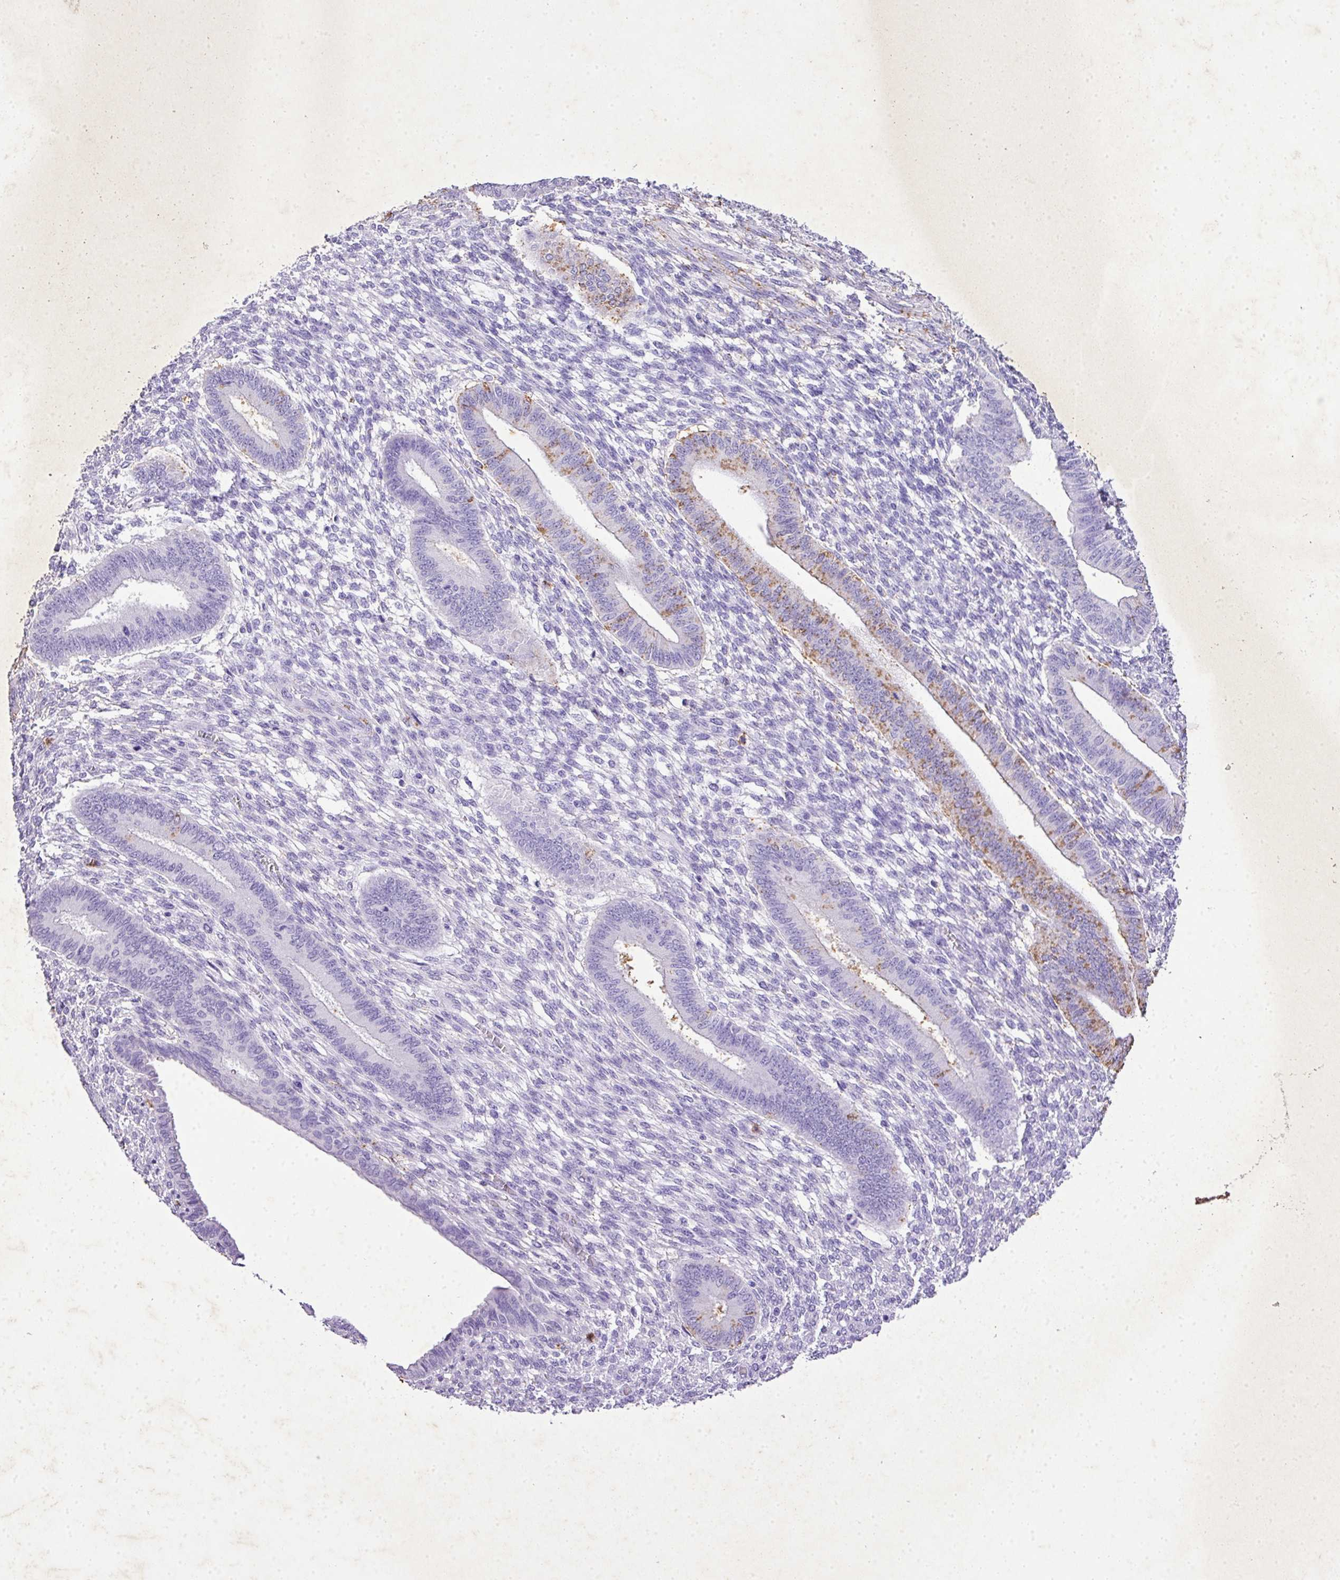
{"staining": {"intensity": "negative", "quantity": "none", "location": "none"}, "tissue": "endometrium", "cell_type": "Cells in endometrial stroma", "image_type": "normal", "snomed": [{"axis": "morphology", "description": "Normal tissue, NOS"}, {"axis": "topography", "description": "Endometrium"}], "caption": "IHC image of unremarkable endometrium: human endometrium stained with DAB shows no significant protein expression in cells in endometrial stroma. Nuclei are stained in blue.", "gene": "KCNJ11", "patient": {"sex": "female", "age": 36}}